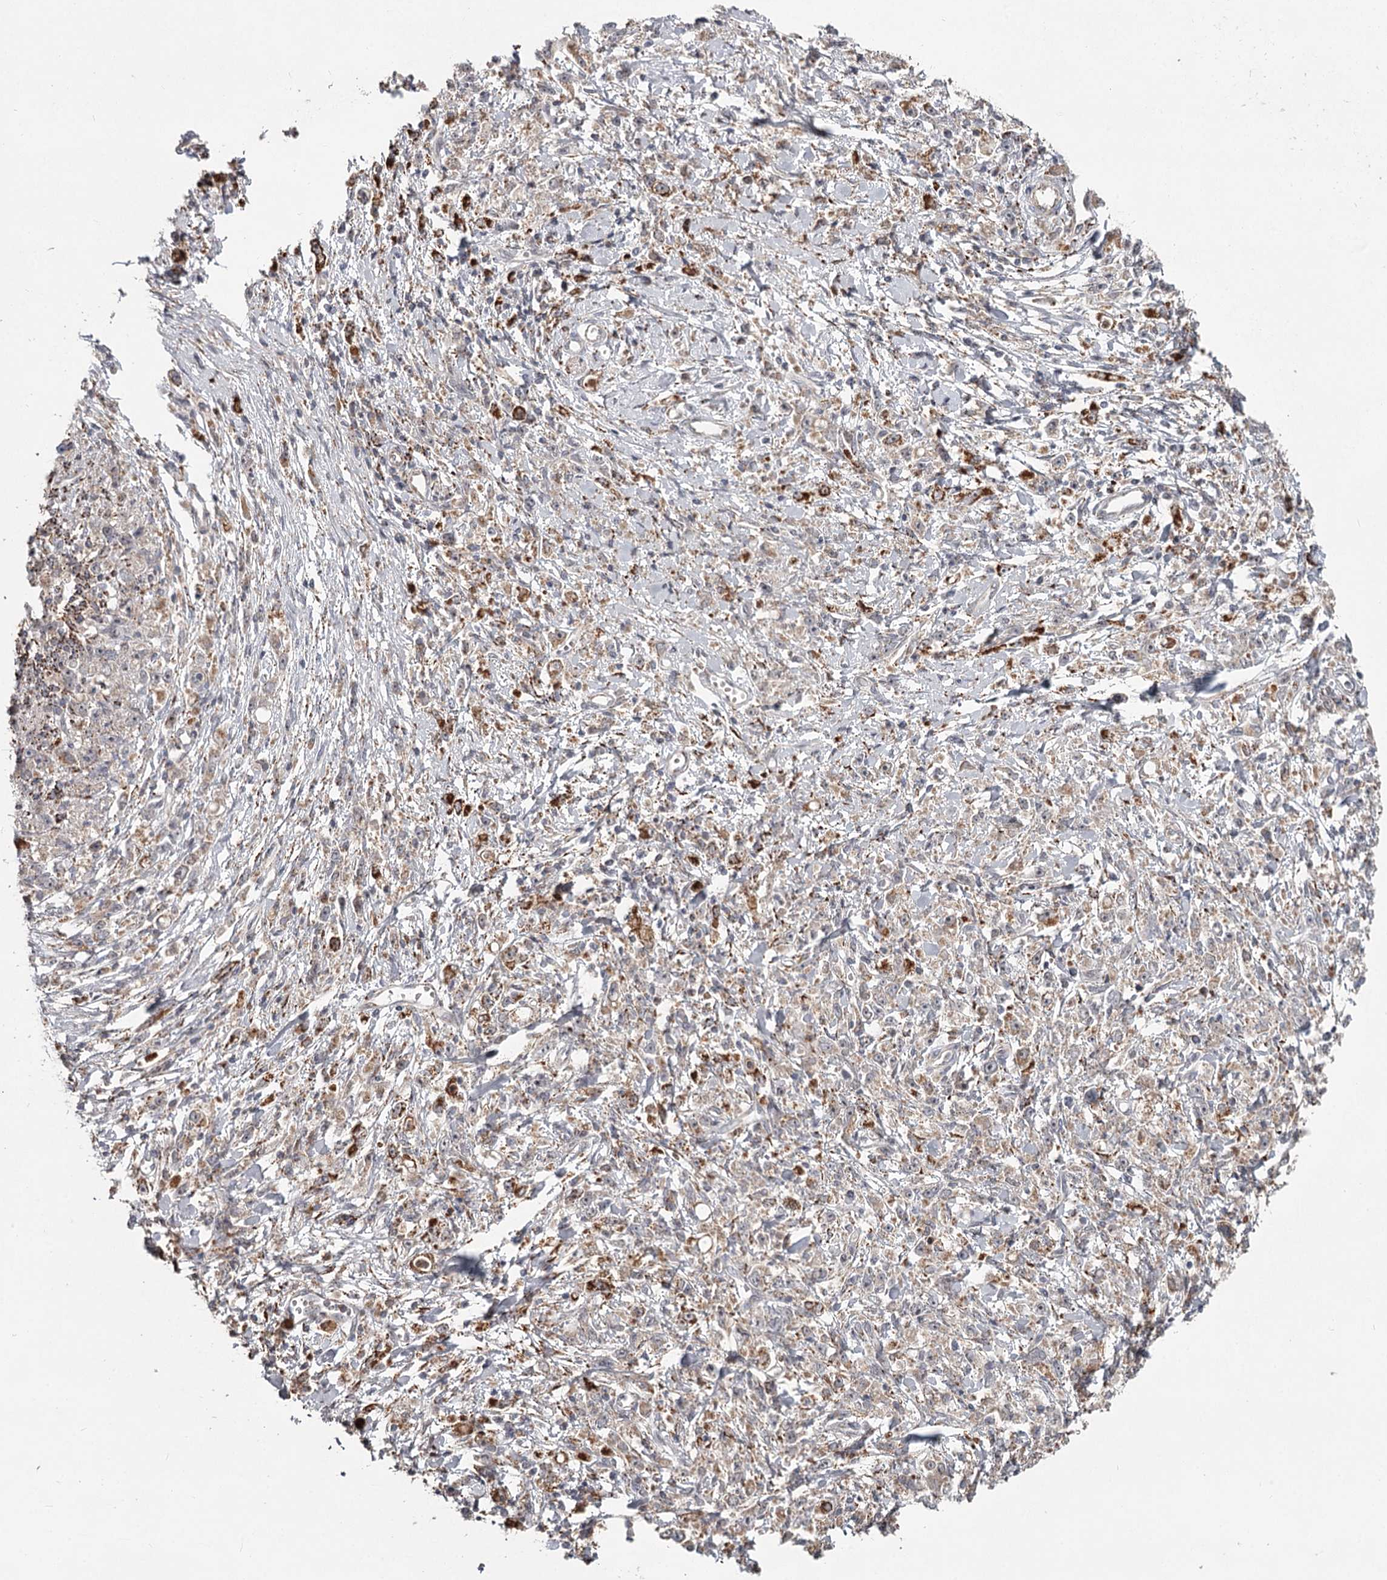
{"staining": {"intensity": "moderate", "quantity": "<25%", "location": "cytoplasmic/membranous"}, "tissue": "stomach cancer", "cell_type": "Tumor cells", "image_type": "cancer", "snomed": [{"axis": "morphology", "description": "Adenocarcinoma, NOS"}, {"axis": "topography", "description": "Stomach"}], "caption": "A high-resolution image shows immunohistochemistry (IHC) staining of stomach cancer (adenocarcinoma), which displays moderate cytoplasmic/membranous staining in approximately <25% of tumor cells.", "gene": "CDC123", "patient": {"sex": "female", "age": 59}}